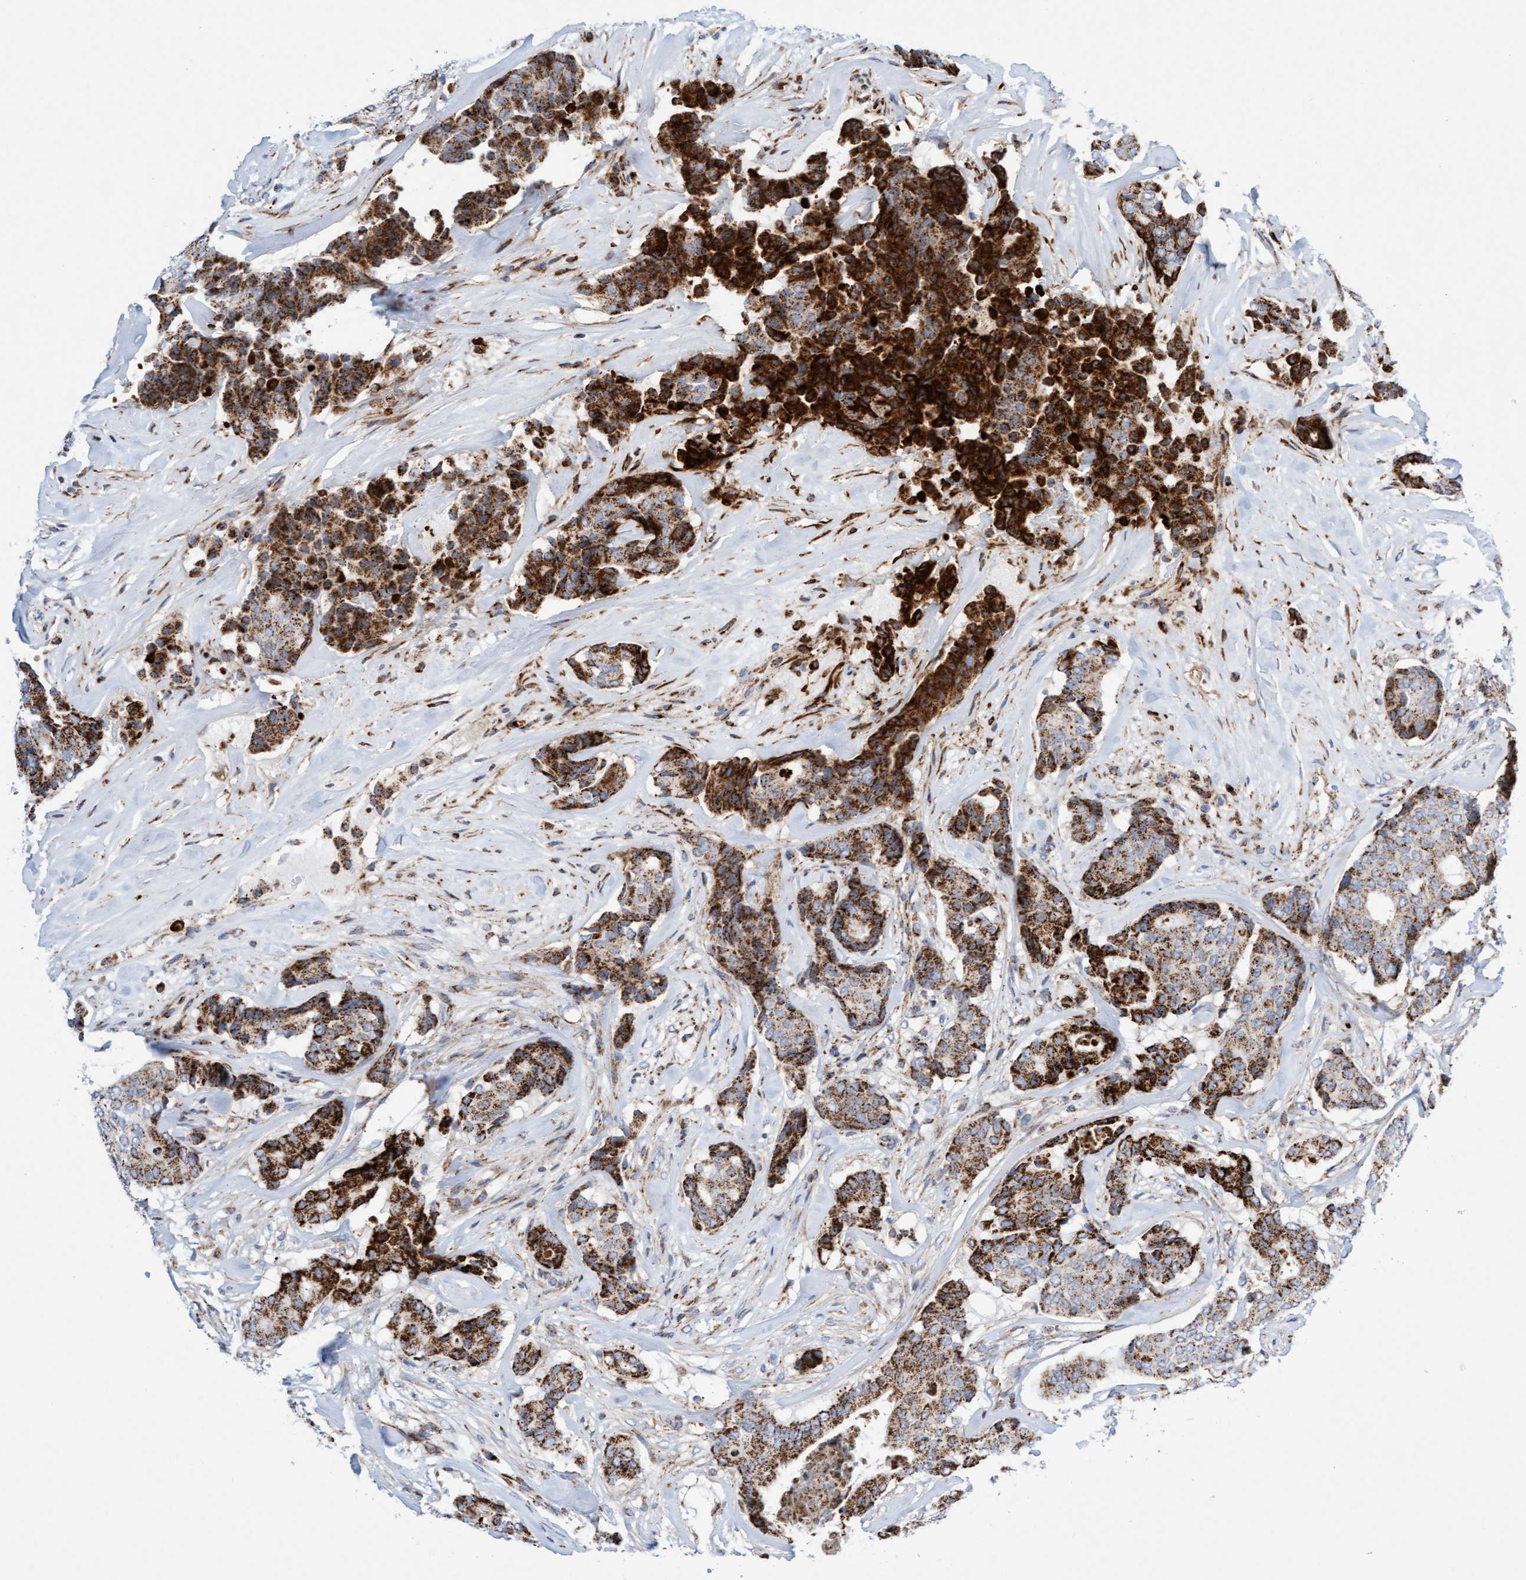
{"staining": {"intensity": "strong", "quantity": "25%-75%", "location": "cytoplasmic/membranous"}, "tissue": "breast cancer", "cell_type": "Tumor cells", "image_type": "cancer", "snomed": [{"axis": "morphology", "description": "Duct carcinoma"}, {"axis": "topography", "description": "Breast"}], "caption": "Invasive ductal carcinoma (breast) tissue demonstrates strong cytoplasmic/membranous expression in about 25%-75% of tumor cells, visualized by immunohistochemistry.", "gene": "GGTA1", "patient": {"sex": "female", "age": 75}}